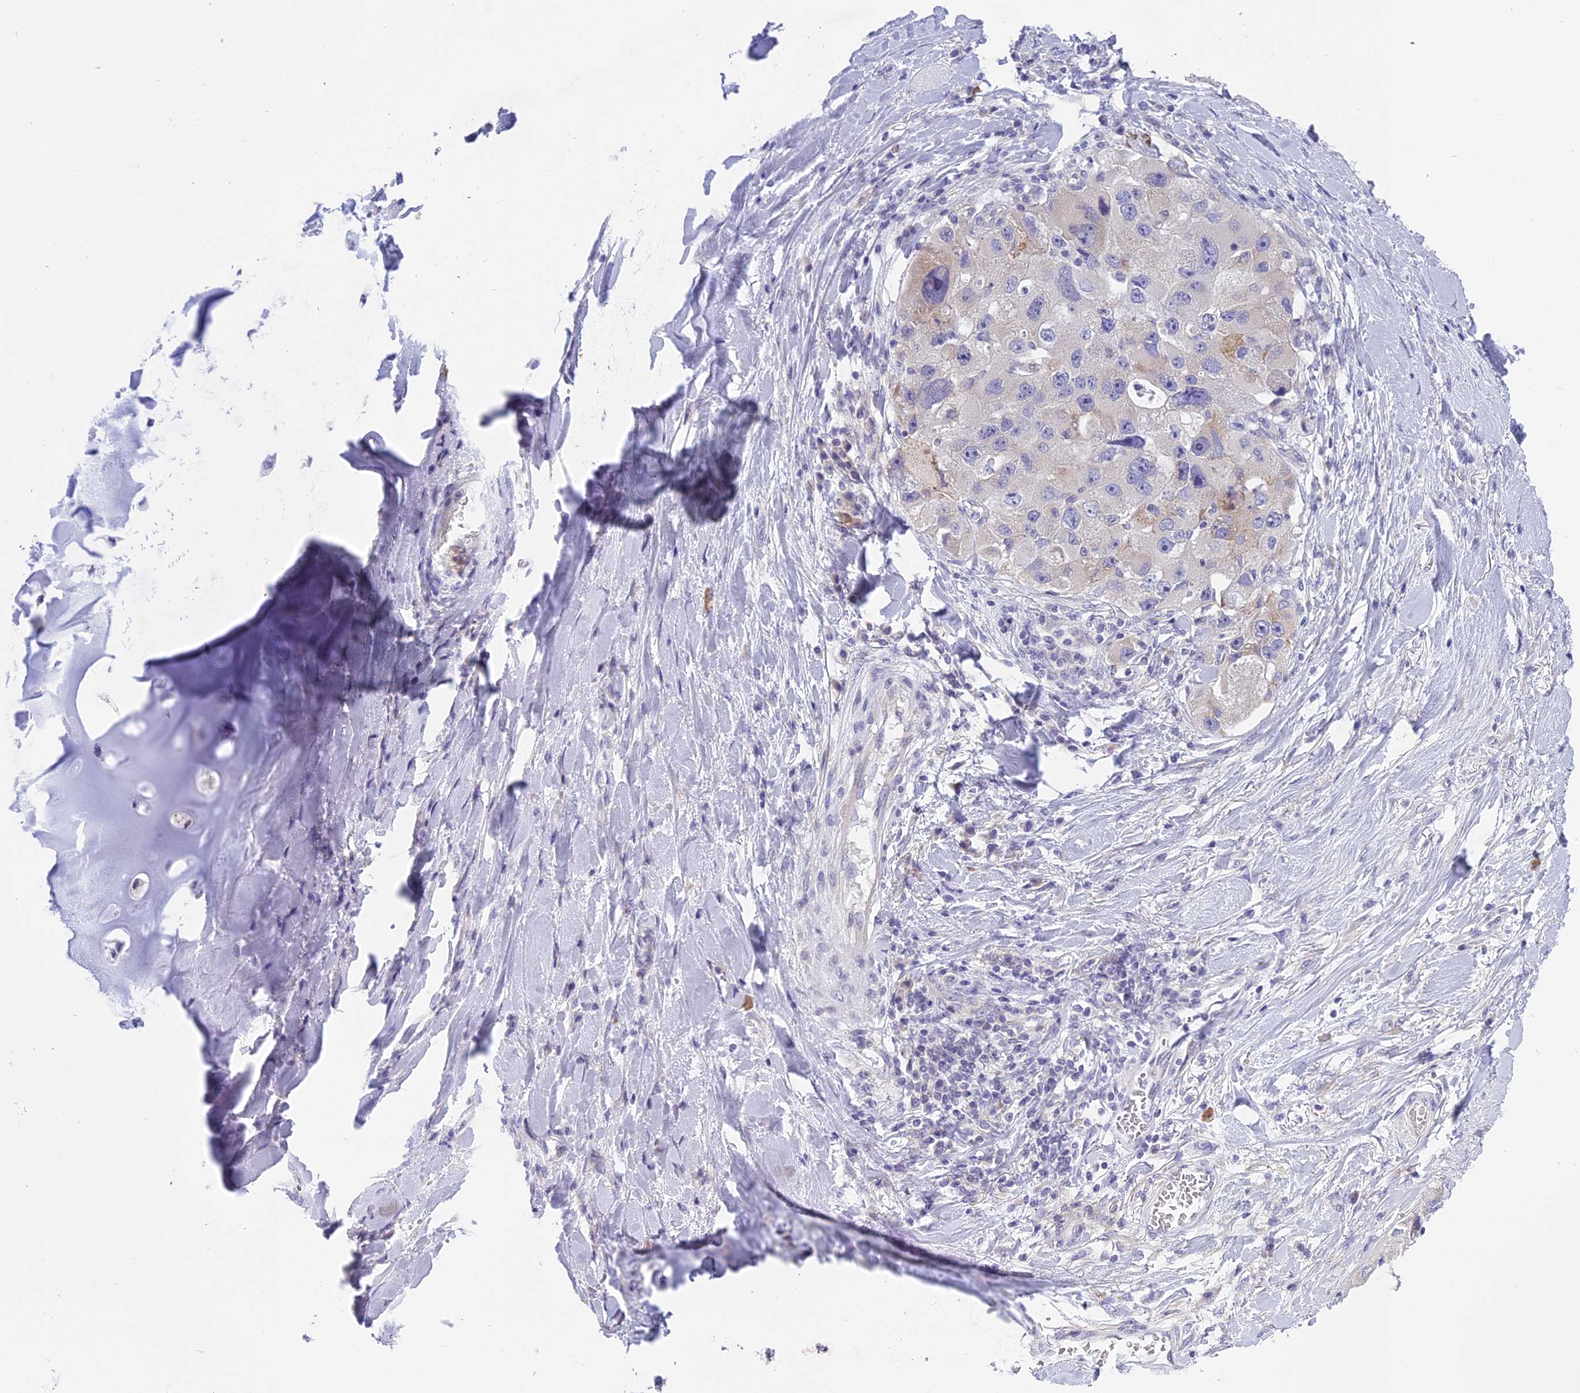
{"staining": {"intensity": "negative", "quantity": "none", "location": "none"}, "tissue": "lung cancer", "cell_type": "Tumor cells", "image_type": "cancer", "snomed": [{"axis": "morphology", "description": "Adenocarcinoma, NOS"}, {"axis": "topography", "description": "Lung"}], "caption": "High magnification brightfield microscopy of lung cancer (adenocarcinoma) stained with DAB (brown) and counterstained with hematoxylin (blue): tumor cells show no significant positivity. The staining is performed using DAB (3,3'-diaminobenzidine) brown chromogen with nuclei counter-stained in using hematoxylin.", "gene": "ARHGEF37", "patient": {"sex": "female", "age": 54}}